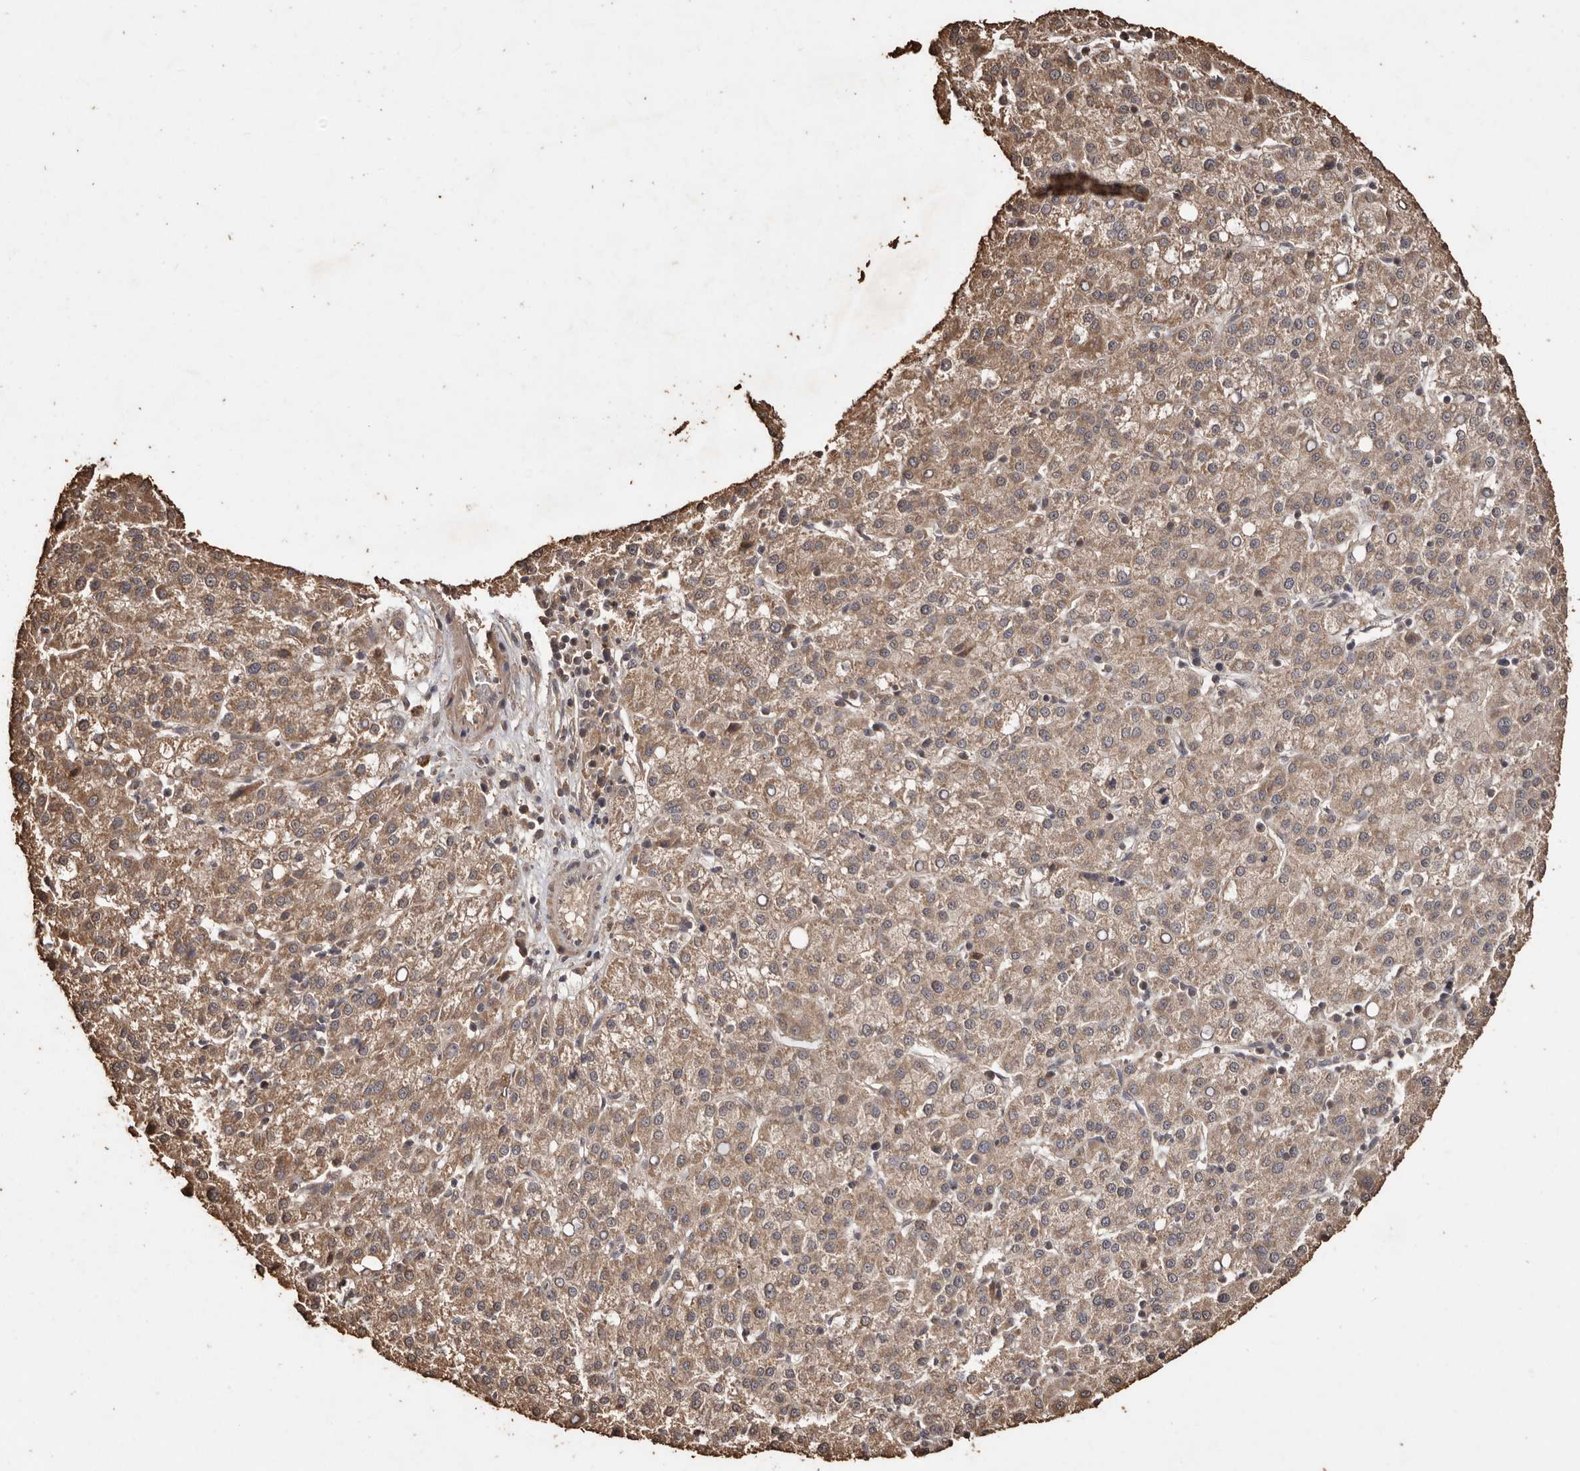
{"staining": {"intensity": "weak", "quantity": ">75%", "location": "cytoplasmic/membranous"}, "tissue": "liver cancer", "cell_type": "Tumor cells", "image_type": "cancer", "snomed": [{"axis": "morphology", "description": "Carcinoma, Hepatocellular, NOS"}, {"axis": "topography", "description": "Liver"}], "caption": "The histopathology image displays immunohistochemical staining of liver cancer (hepatocellular carcinoma). There is weak cytoplasmic/membranous positivity is identified in about >75% of tumor cells.", "gene": "PKDCC", "patient": {"sex": "female", "age": 58}}